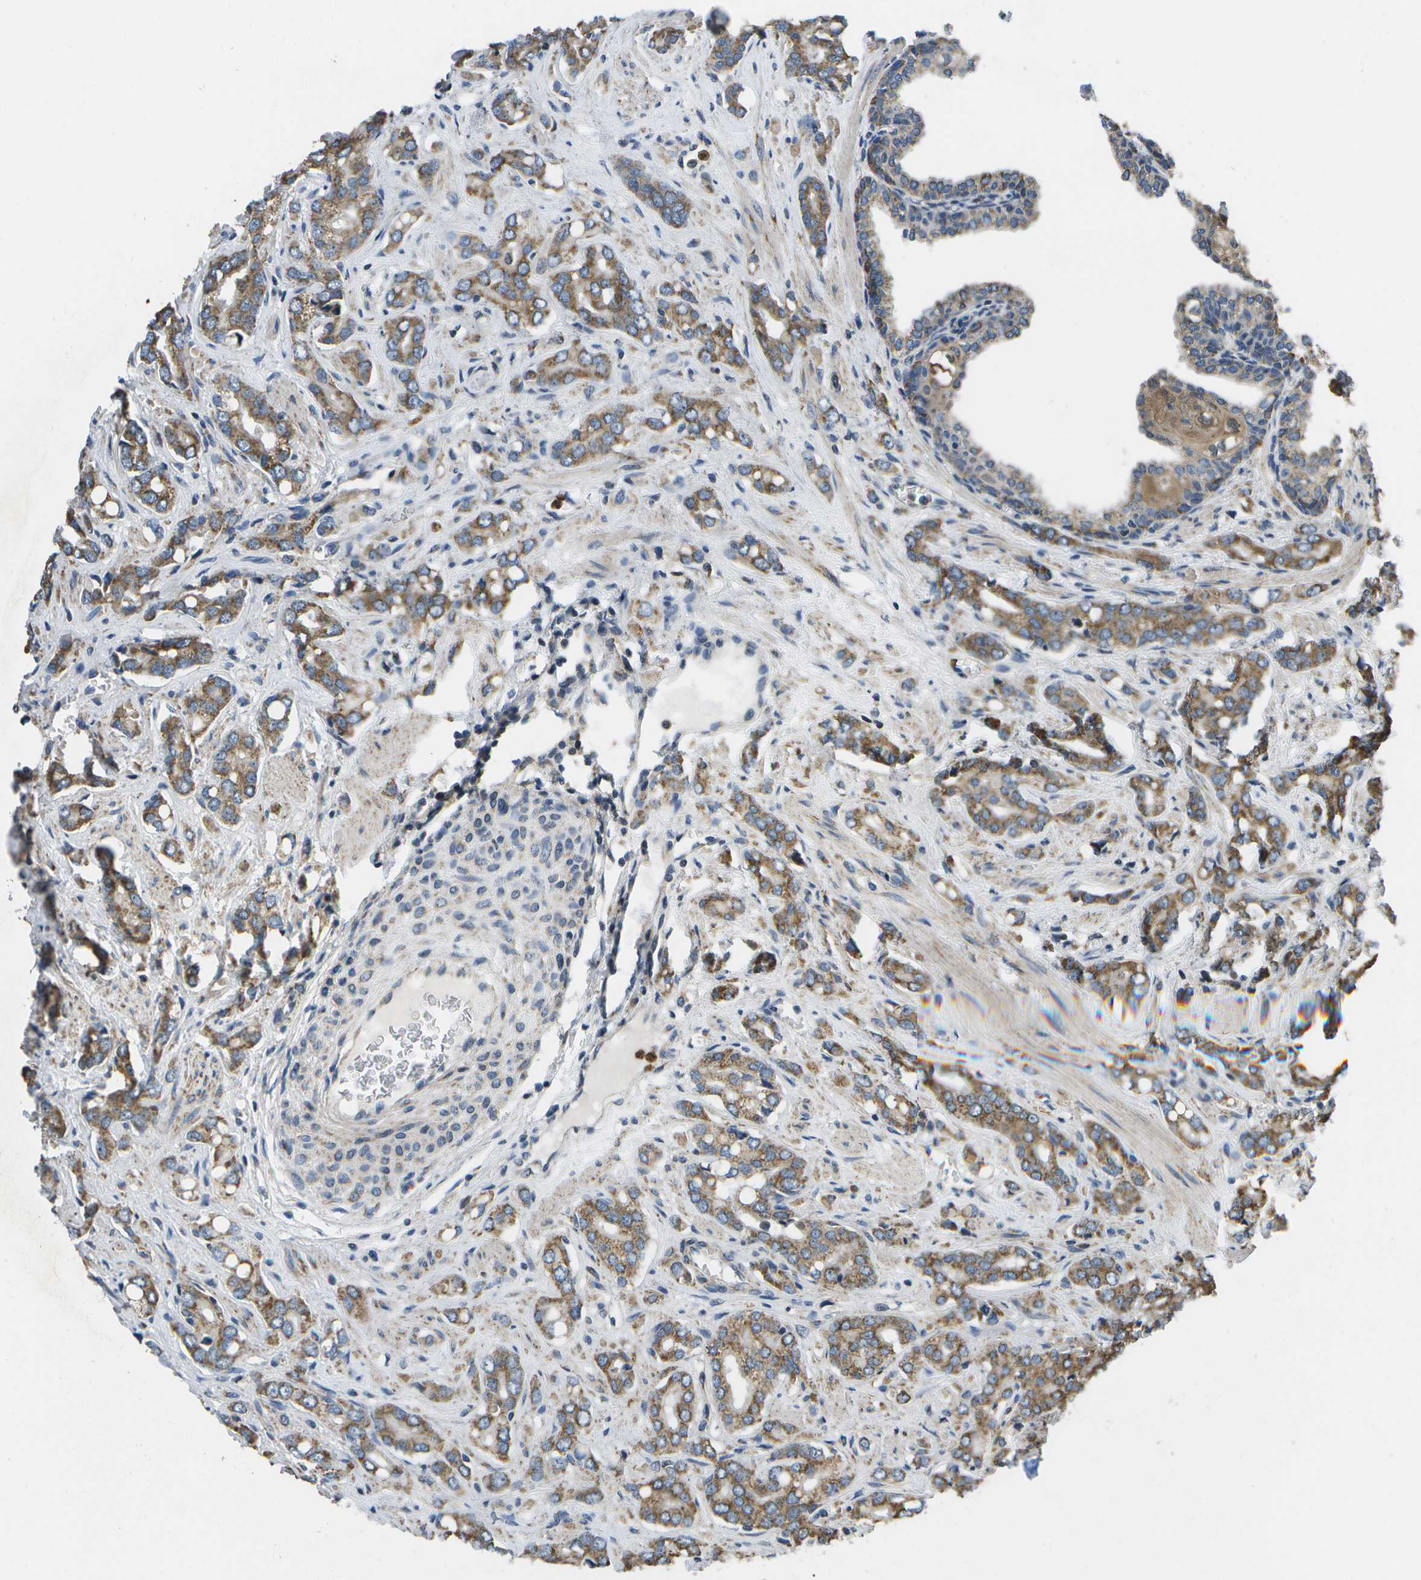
{"staining": {"intensity": "moderate", "quantity": ">75%", "location": "cytoplasmic/membranous"}, "tissue": "prostate cancer", "cell_type": "Tumor cells", "image_type": "cancer", "snomed": [{"axis": "morphology", "description": "Adenocarcinoma, High grade"}, {"axis": "topography", "description": "Prostate"}], "caption": "Immunohistochemical staining of high-grade adenocarcinoma (prostate) exhibits medium levels of moderate cytoplasmic/membranous protein expression in approximately >75% of tumor cells.", "gene": "GALNT15", "patient": {"sex": "male", "age": 64}}